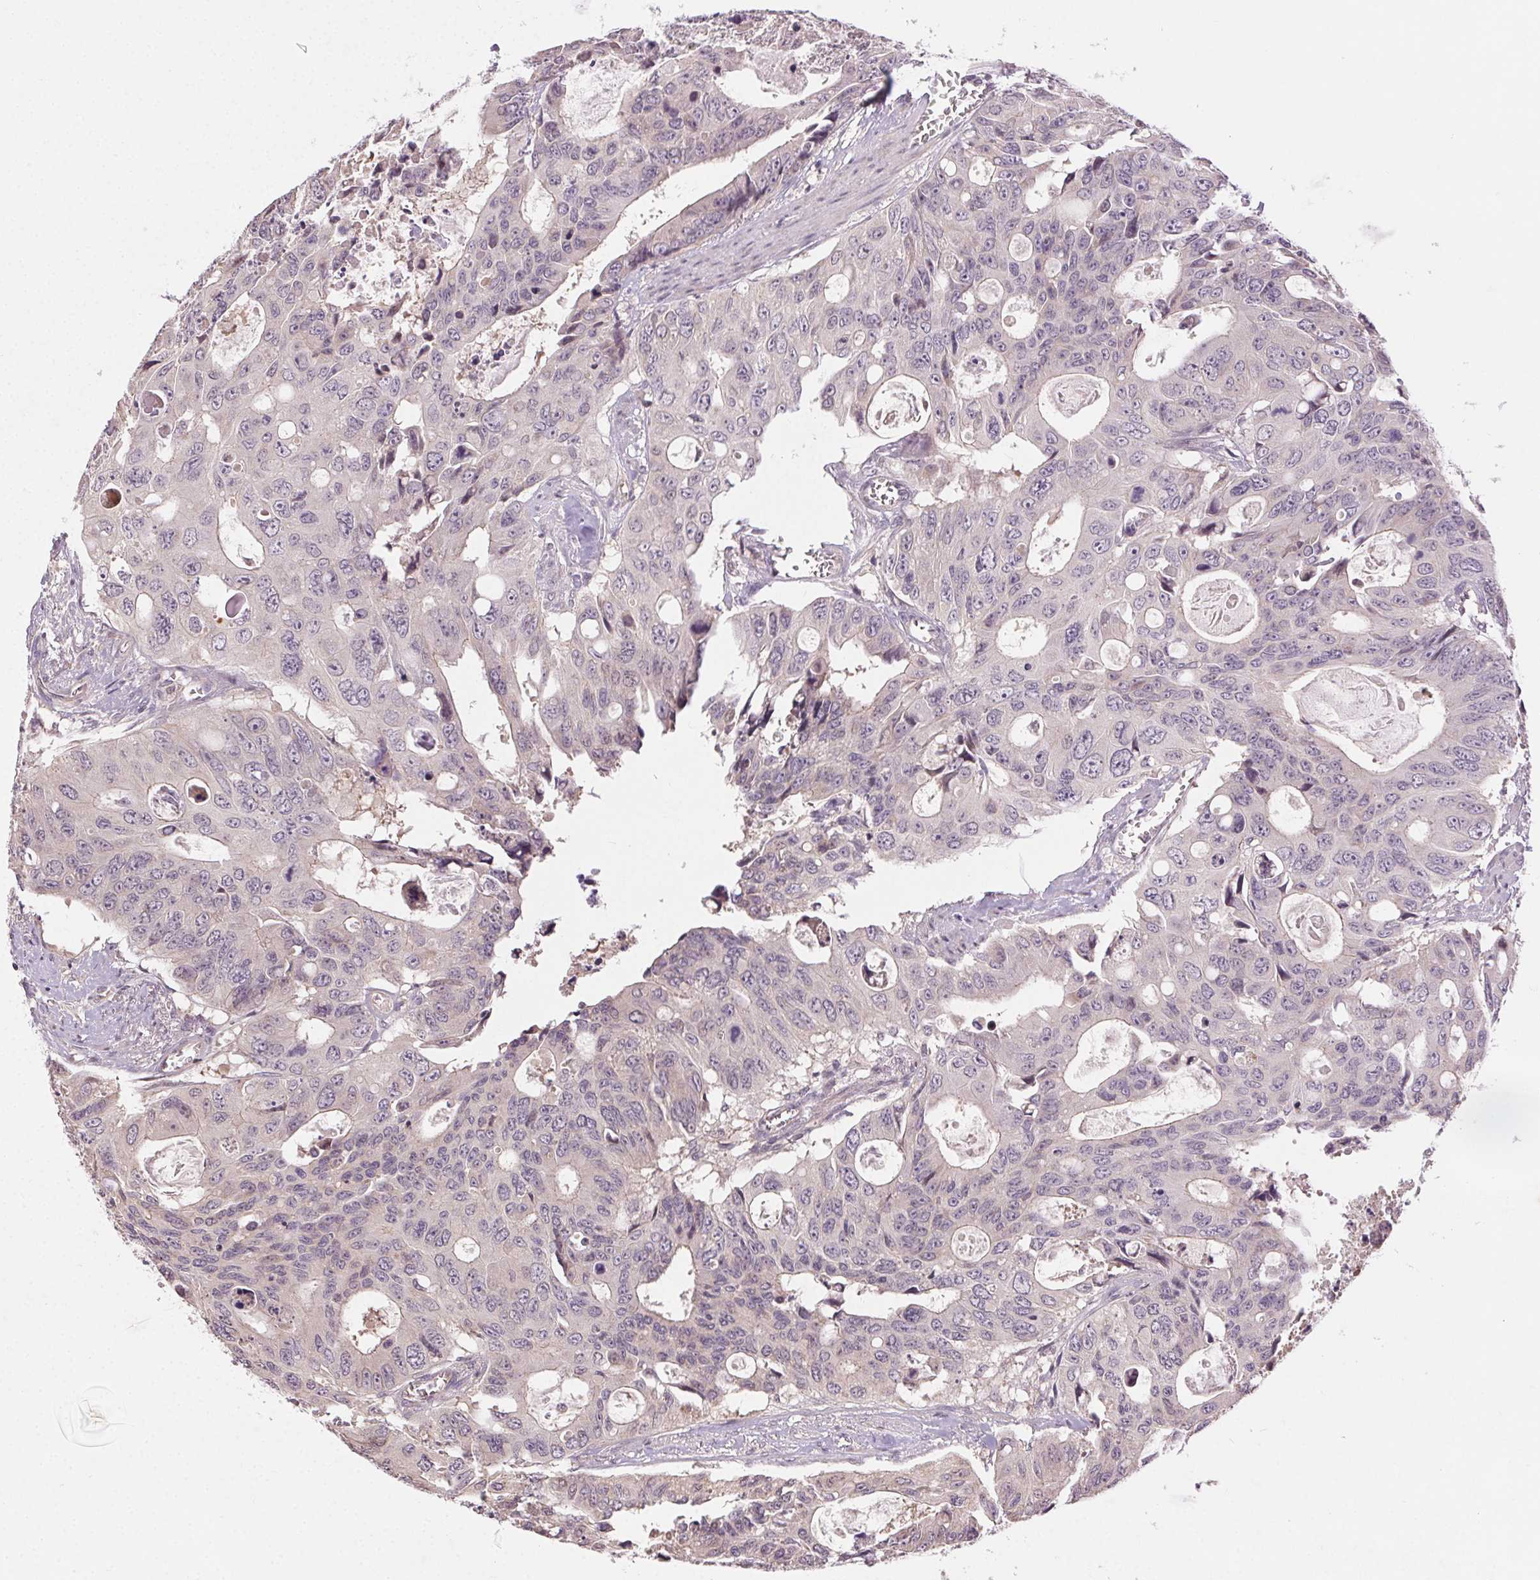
{"staining": {"intensity": "negative", "quantity": "none", "location": "none"}, "tissue": "colorectal cancer", "cell_type": "Tumor cells", "image_type": "cancer", "snomed": [{"axis": "morphology", "description": "Adenocarcinoma, NOS"}, {"axis": "topography", "description": "Rectum"}], "caption": "Human colorectal cancer stained for a protein using immunohistochemistry (IHC) demonstrates no staining in tumor cells.", "gene": "ATP1B3", "patient": {"sex": "male", "age": 76}}